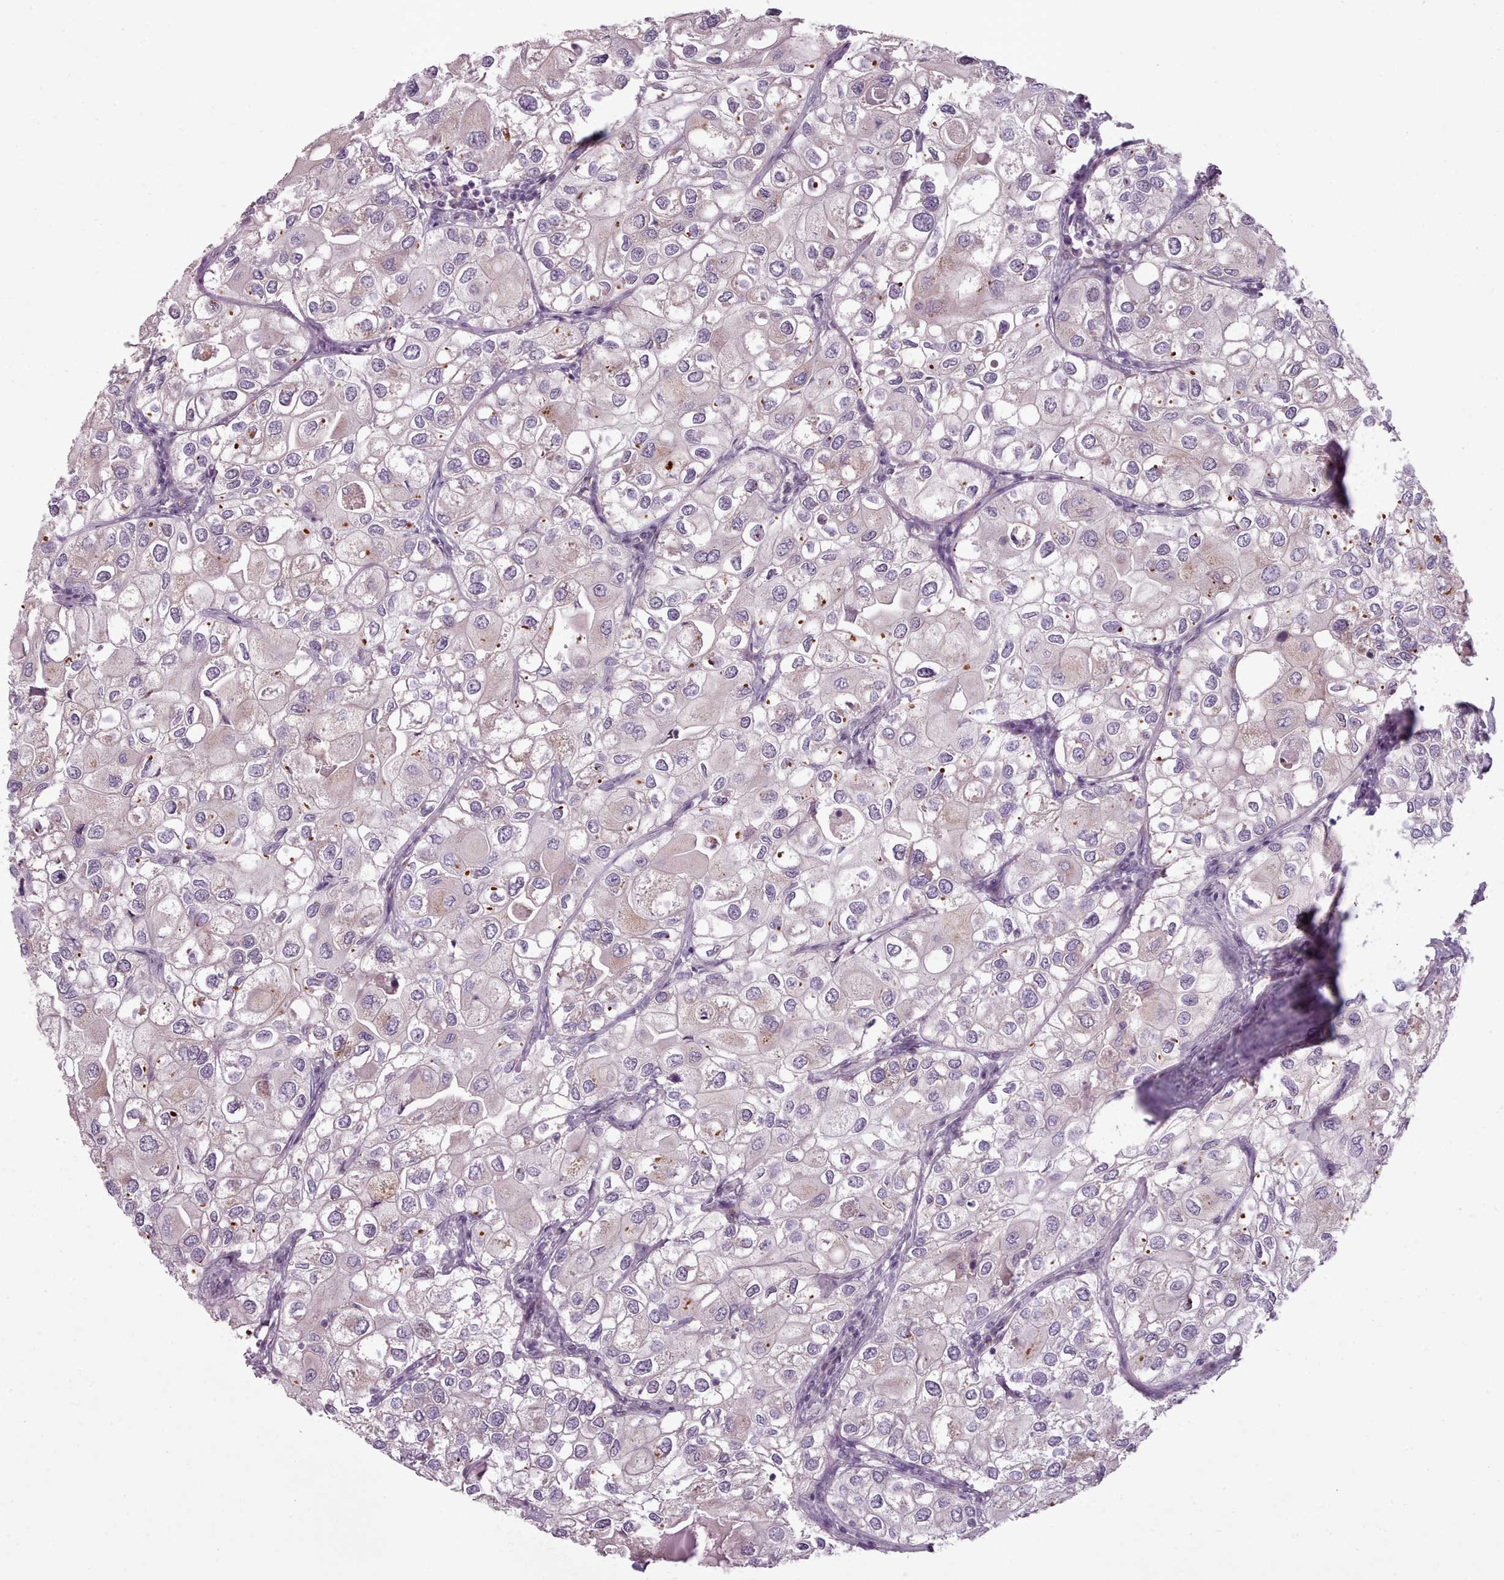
{"staining": {"intensity": "negative", "quantity": "none", "location": "none"}, "tissue": "urothelial cancer", "cell_type": "Tumor cells", "image_type": "cancer", "snomed": [{"axis": "morphology", "description": "Urothelial carcinoma, High grade"}, {"axis": "topography", "description": "Urinary bladder"}], "caption": "Urothelial cancer stained for a protein using IHC exhibits no staining tumor cells.", "gene": "LAPTM5", "patient": {"sex": "male", "age": 64}}